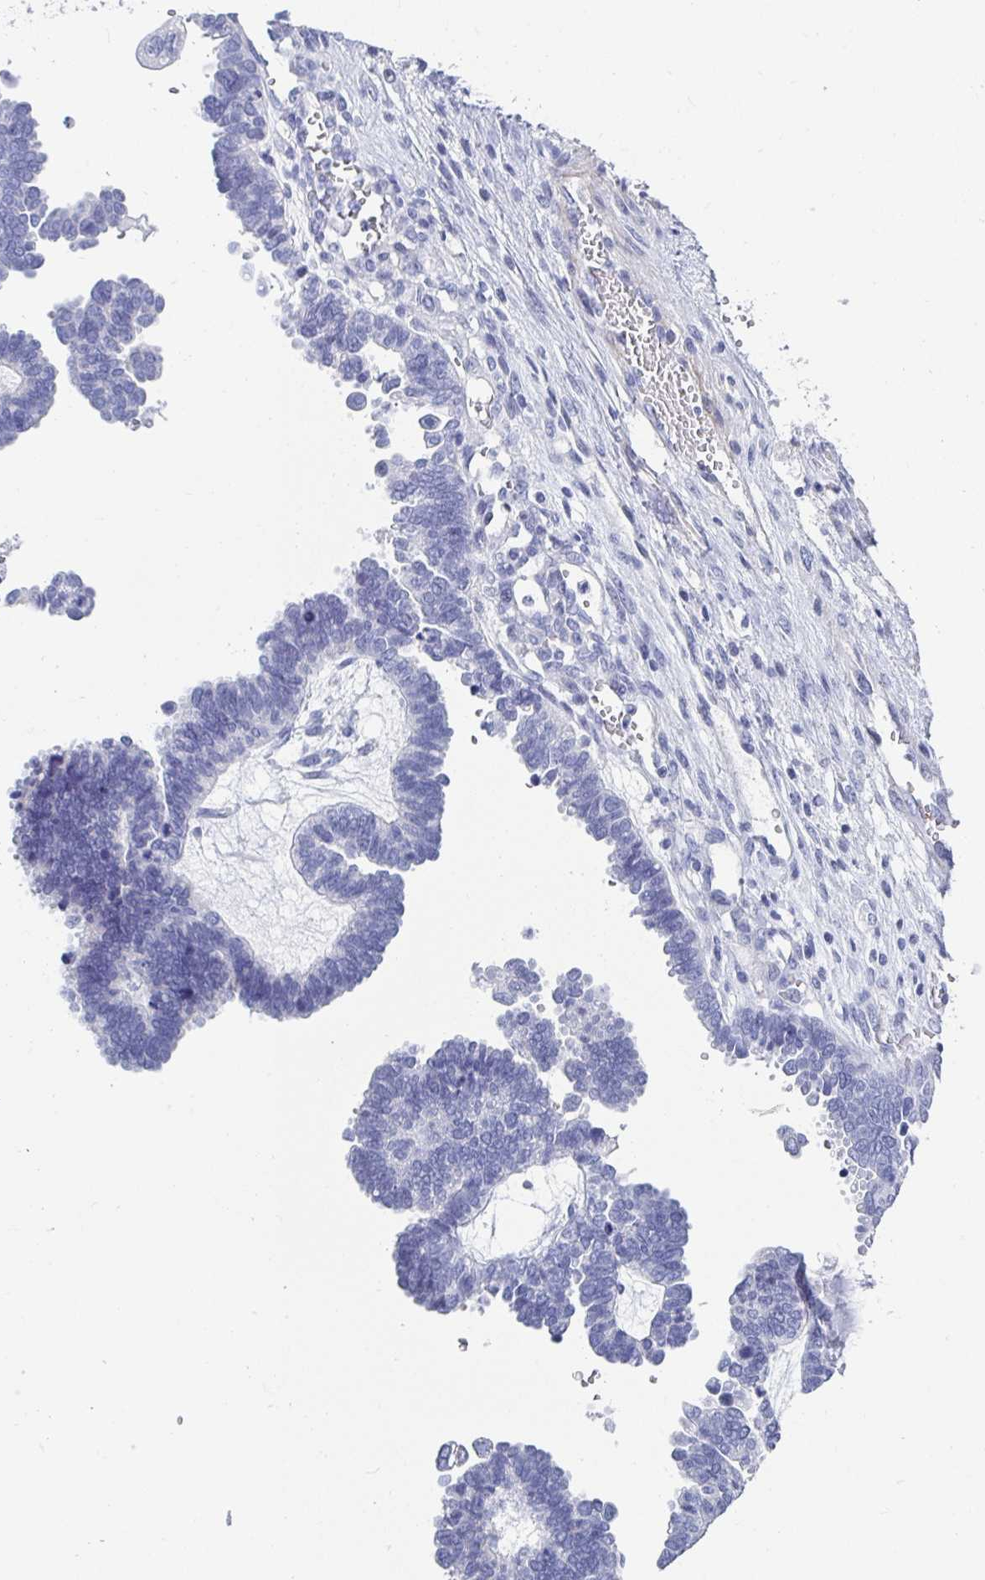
{"staining": {"intensity": "negative", "quantity": "none", "location": "none"}, "tissue": "ovarian cancer", "cell_type": "Tumor cells", "image_type": "cancer", "snomed": [{"axis": "morphology", "description": "Cystadenocarcinoma, serous, NOS"}, {"axis": "topography", "description": "Ovary"}], "caption": "This is a image of IHC staining of ovarian serous cystadenocarcinoma, which shows no expression in tumor cells. Brightfield microscopy of immunohistochemistry (IHC) stained with DAB (brown) and hematoxylin (blue), captured at high magnification.", "gene": "ZFP82", "patient": {"sex": "female", "age": 51}}